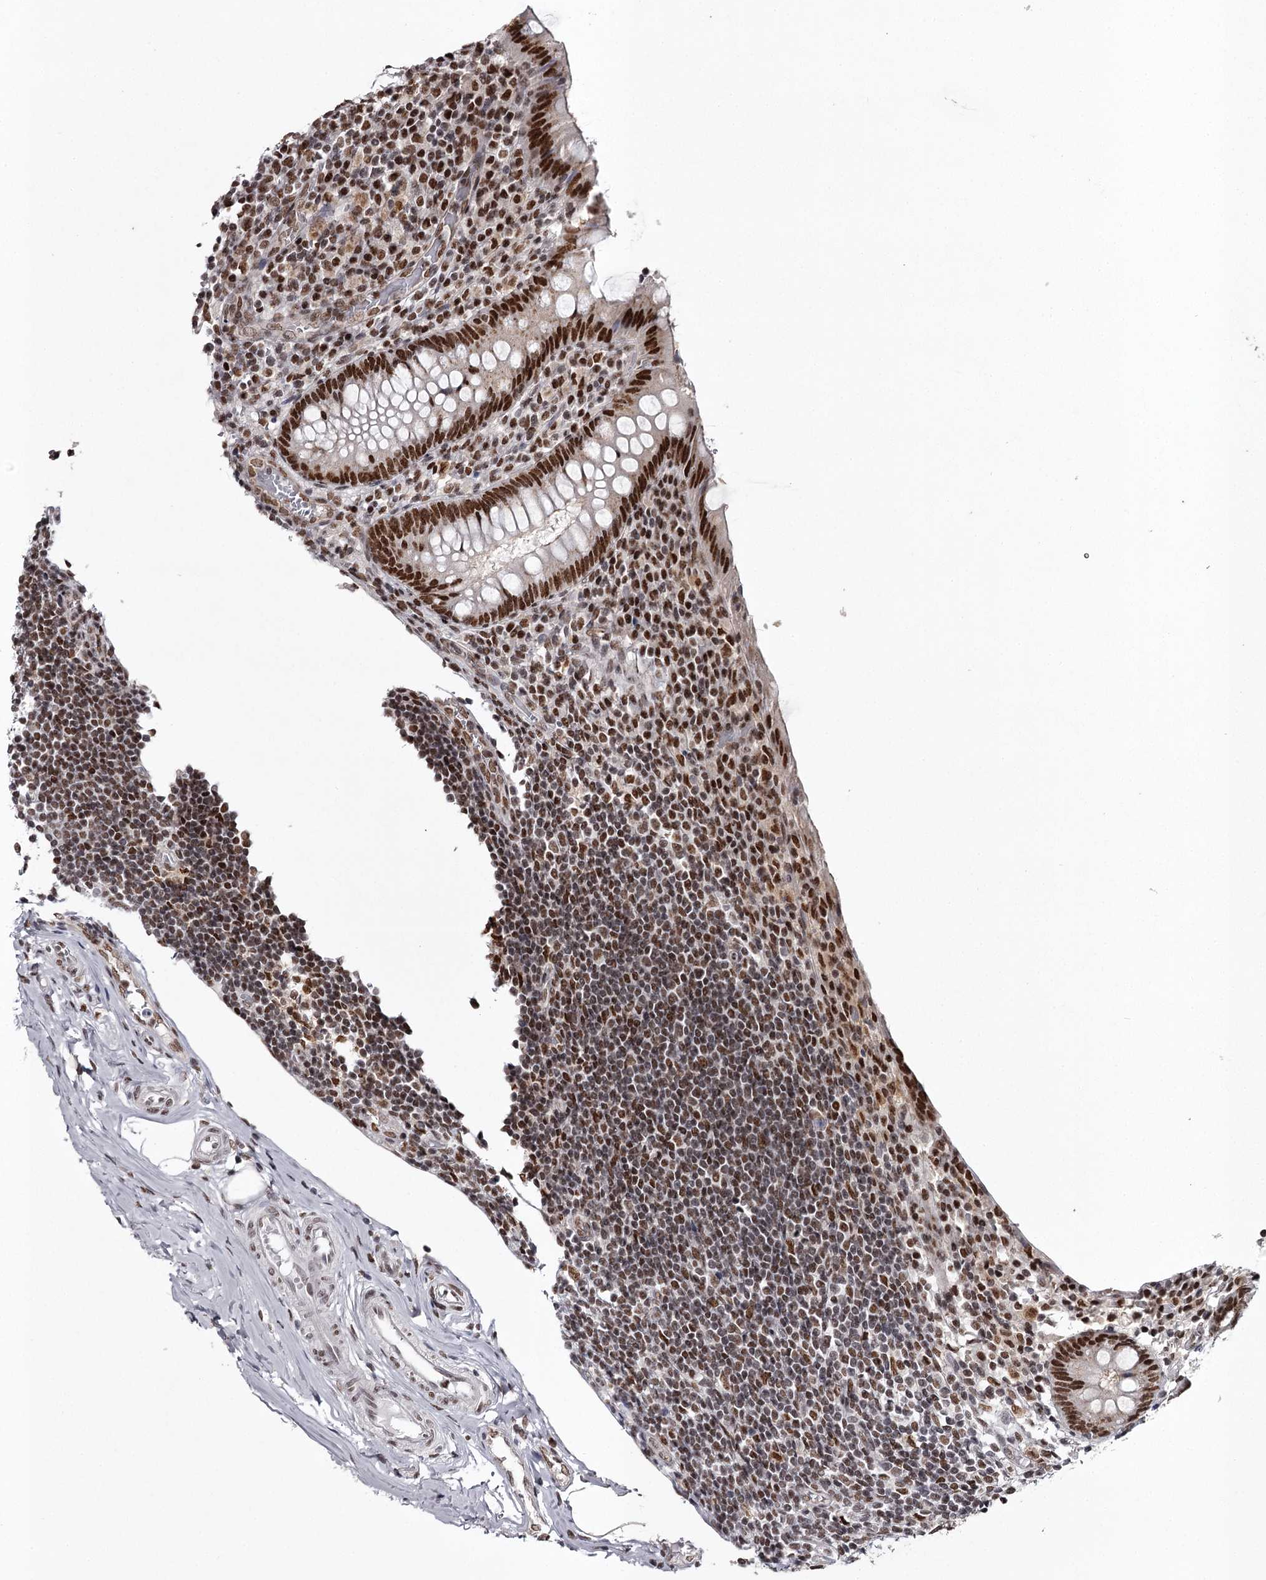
{"staining": {"intensity": "strong", "quantity": ">75%", "location": "nuclear"}, "tissue": "appendix", "cell_type": "Glandular cells", "image_type": "normal", "snomed": [{"axis": "morphology", "description": "Normal tissue, NOS"}, {"axis": "topography", "description": "Appendix"}], "caption": "An immunohistochemistry photomicrograph of benign tissue is shown. Protein staining in brown shows strong nuclear positivity in appendix within glandular cells. (DAB = brown stain, brightfield microscopy at high magnification).", "gene": "PSPC1", "patient": {"sex": "female", "age": 17}}